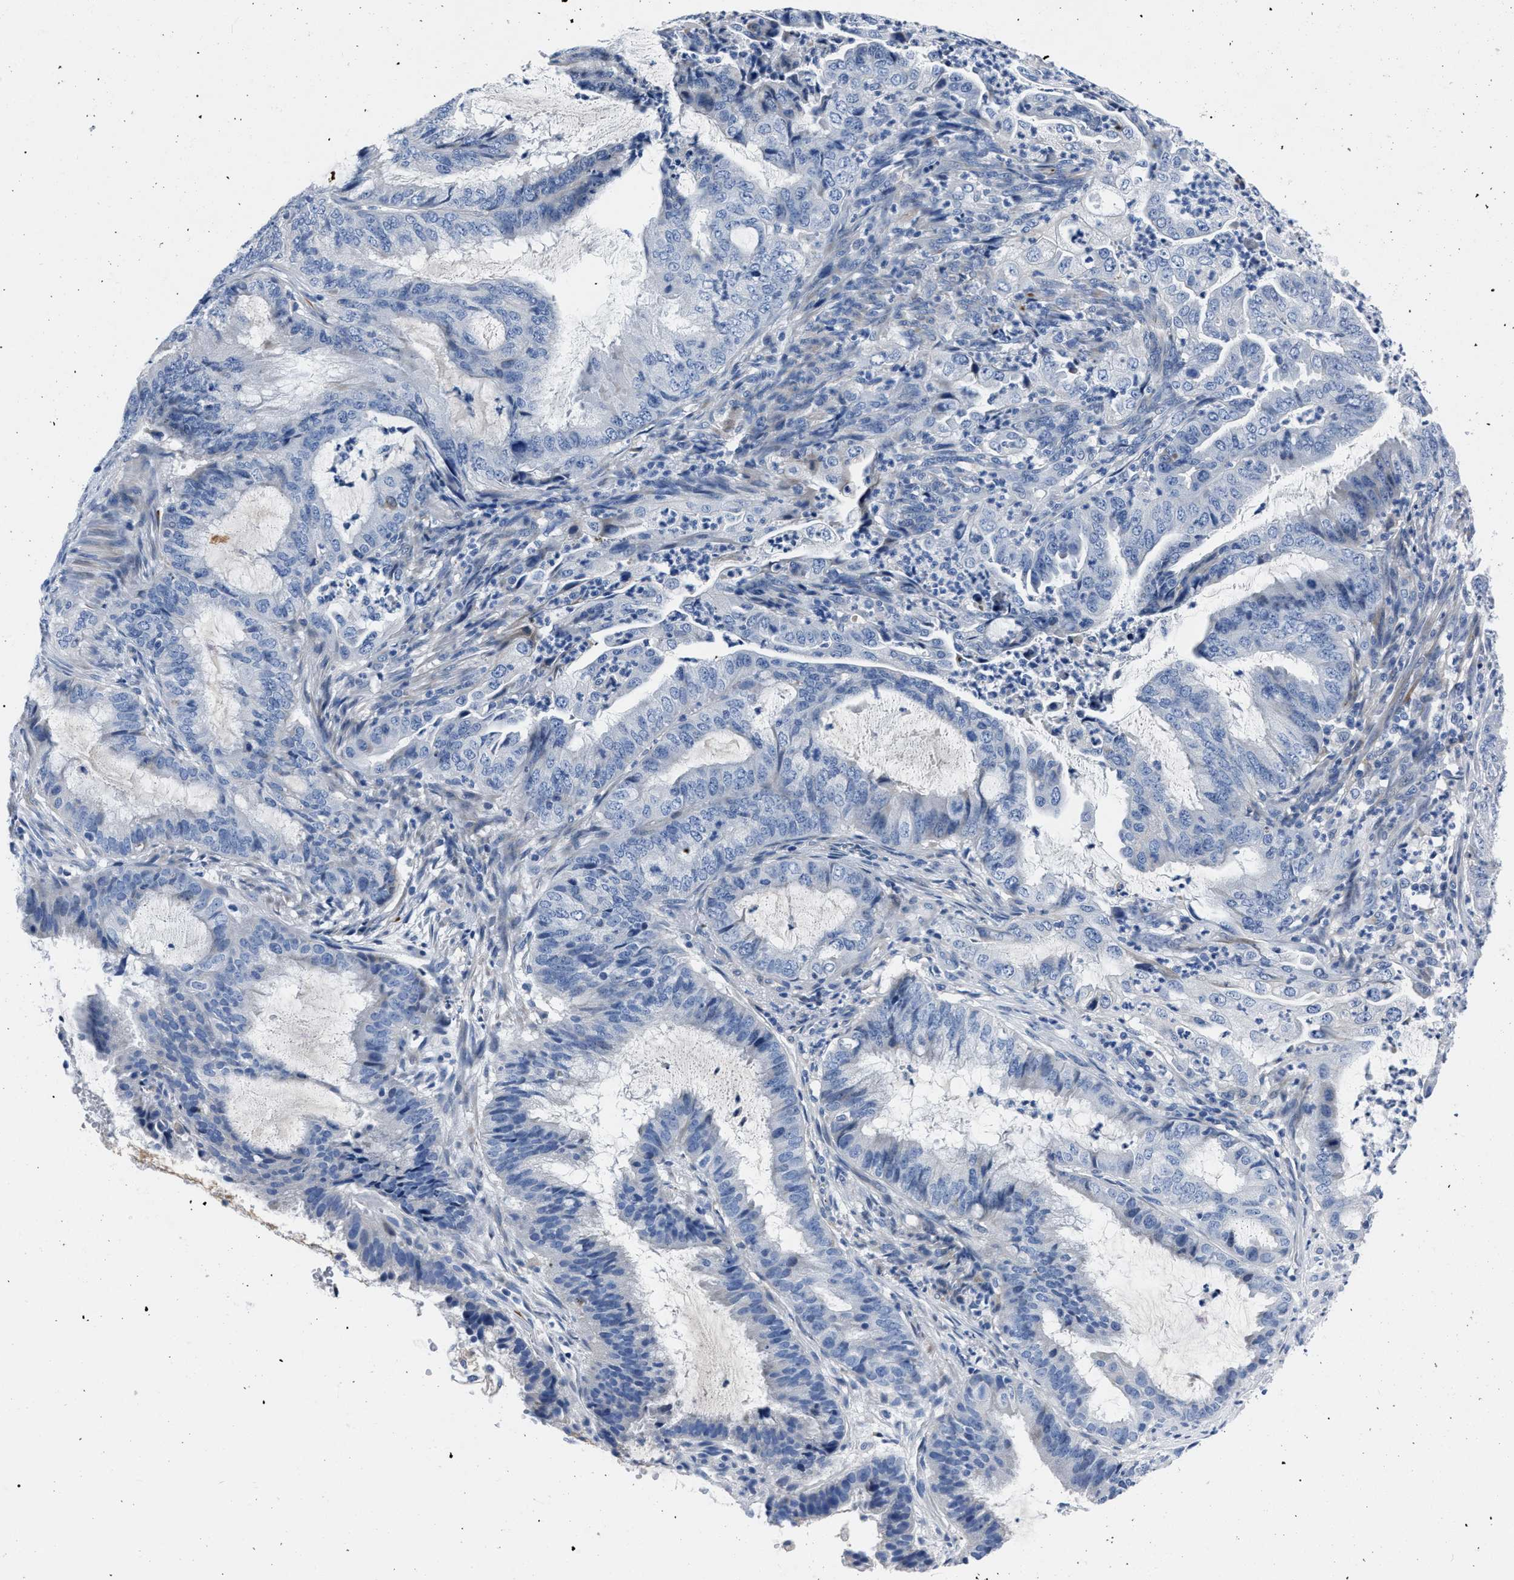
{"staining": {"intensity": "negative", "quantity": "none", "location": "none"}, "tissue": "endometrial cancer", "cell_type": "Tumor cells", "image_type": "cancer", "snomed": [{"axis": "morphology", "description": "Adenocarcinoma, NOS"}, {"axis": "topography", "description": "Endometrium"}], "caption": "Tumor cells show no significant protein expression in endometrial cancer.", "gene": "MOV10L1", "patient": {"sex": "female", "age": 51}}